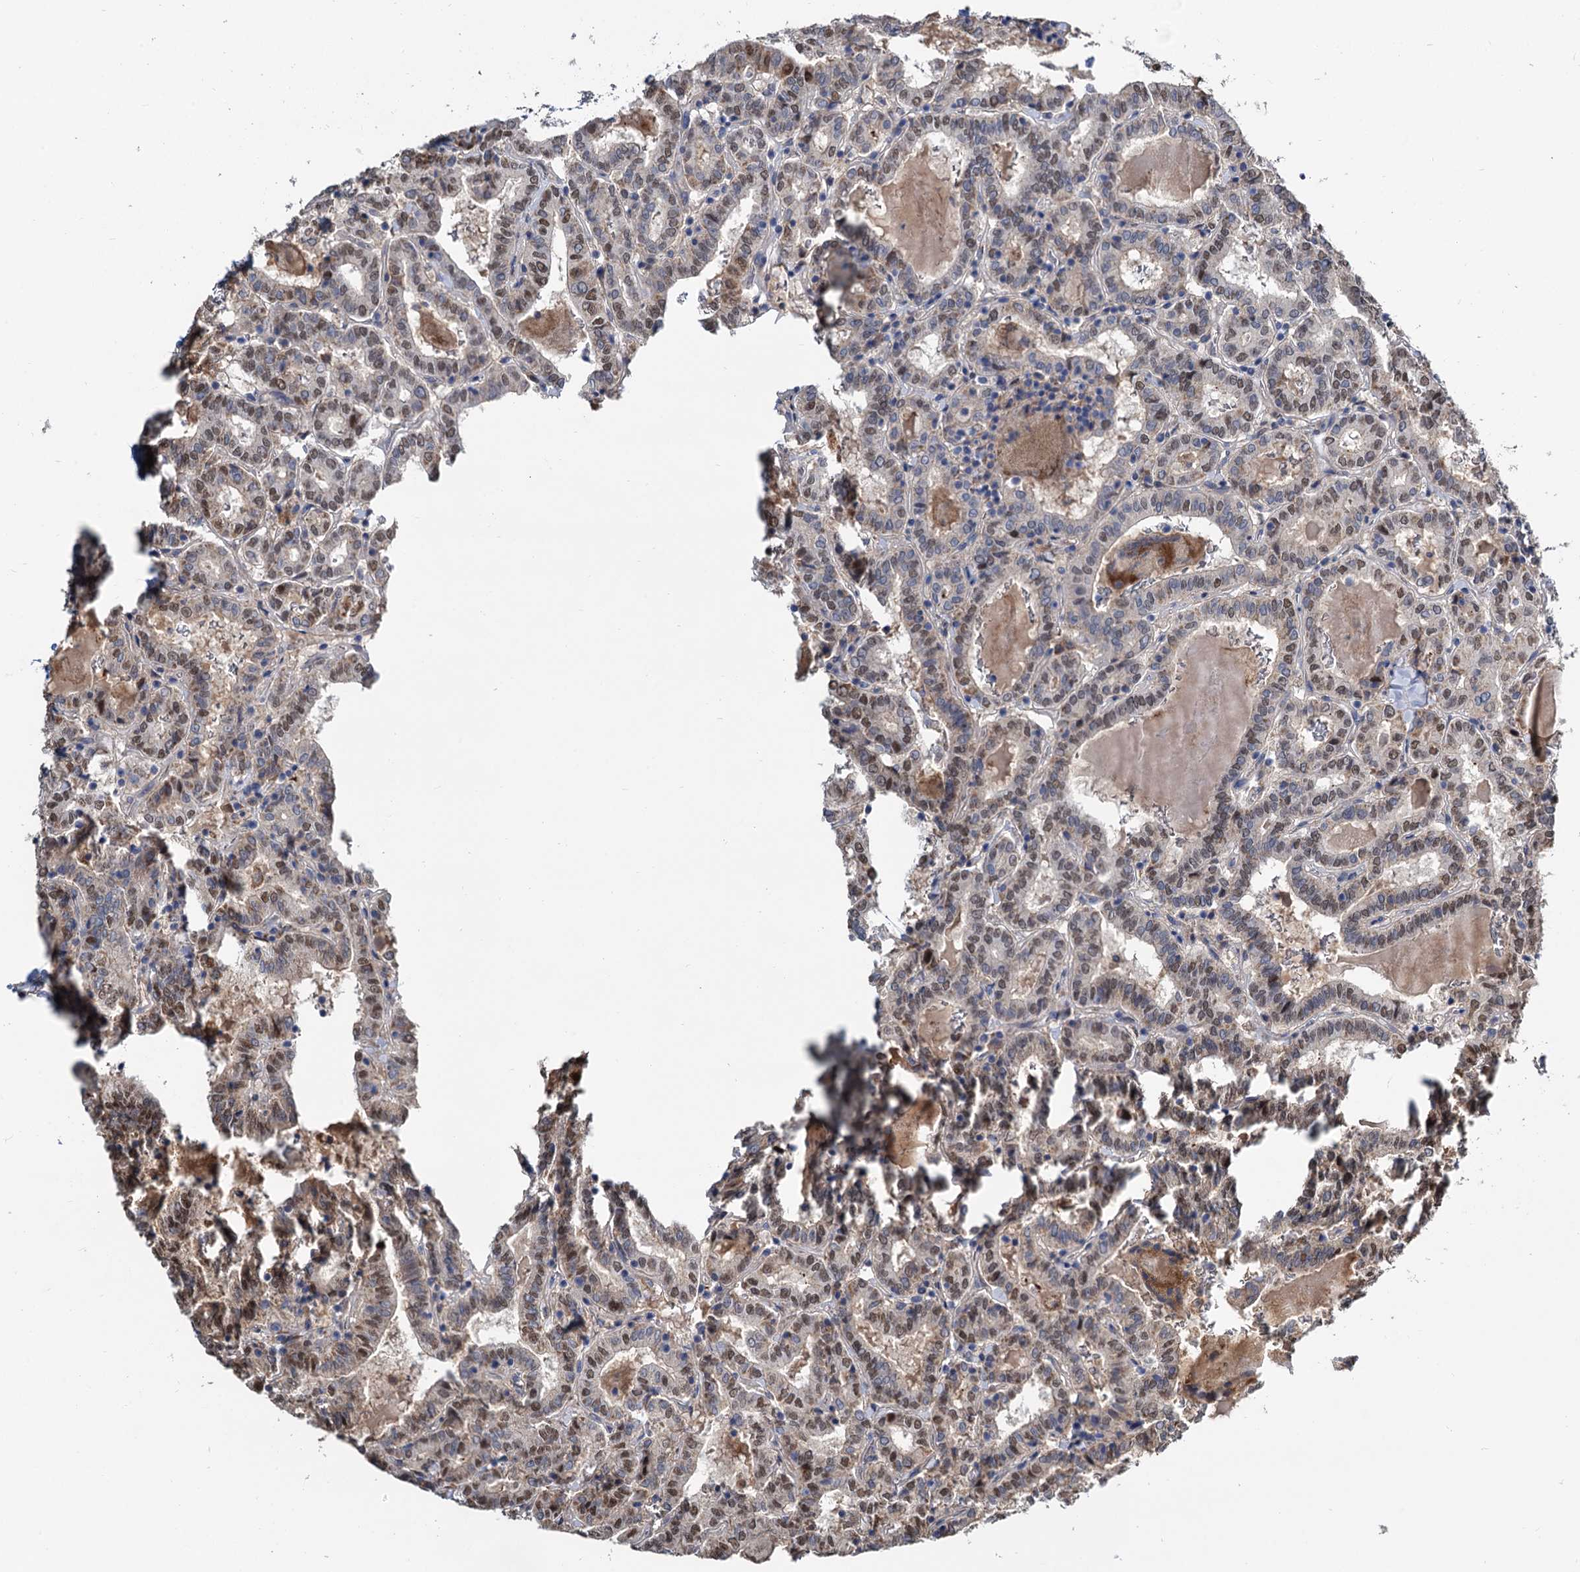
{"staining": {"intensity": "weak", "quantity": "25%-75%", "location": "nuclear"}, "tissue": "thyroid cancer", "cell_type": "Tumor cells", "image_type": "cancer", "snomed": [{"axis": "morphology", "description": "Papillary adenocarcinoma, NOS"}, {"axis": "topography", "description": "Thyroid gland"}], "caption": "Protein expression analysis of human thyroid cancer (papillary adenocarcinoma) reveals weak nuclear positivity in about 25%-75% of tumor cells. (IHC, brightfield microscopy, high magnification).", "gene": "ALKBH7", "patient": {"sex": "female", "age": 72}}